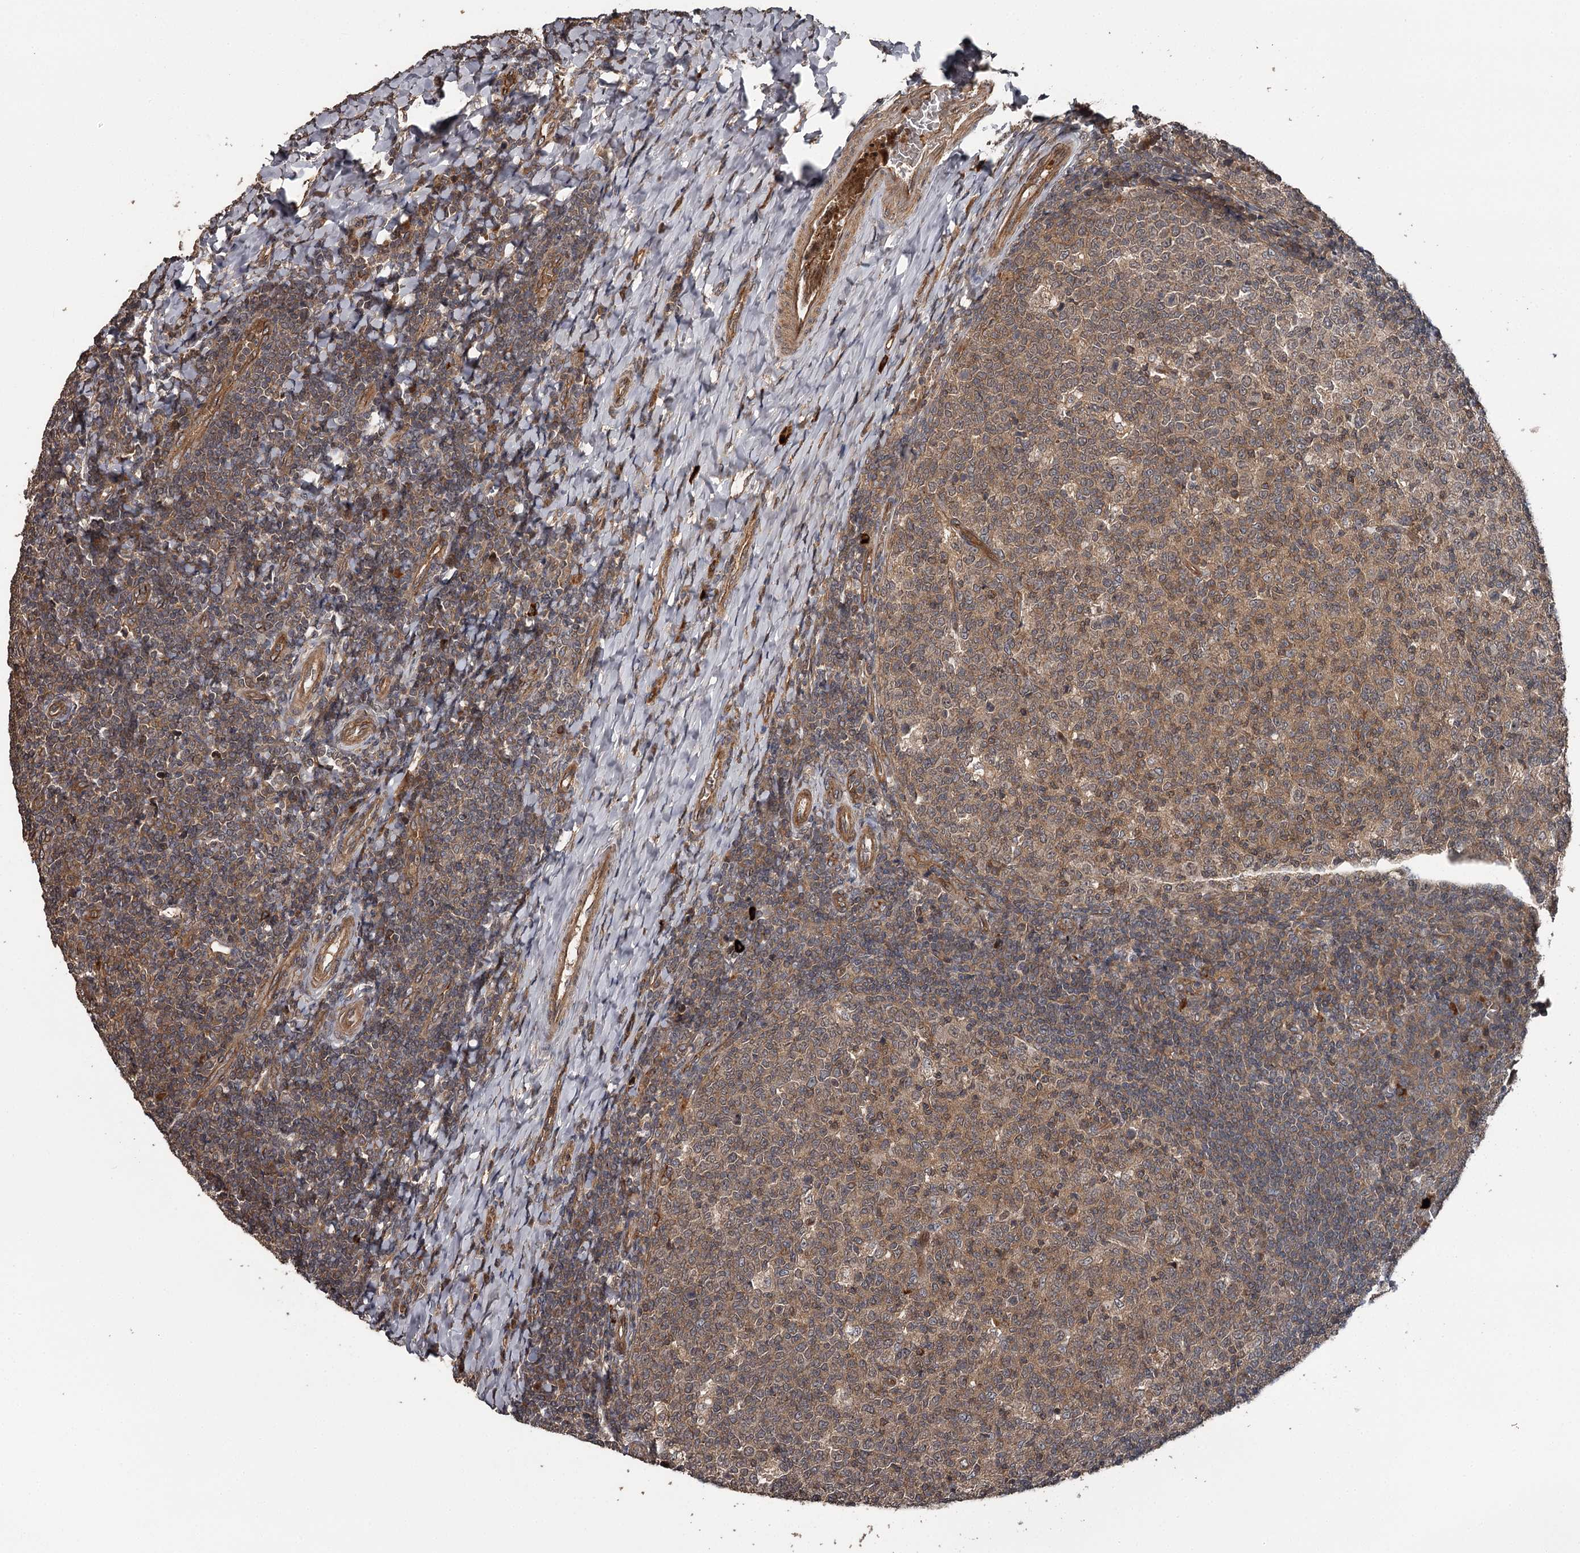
{"staining": {"intensity": "strong", "quantity": ">75%", "location": "cytoplasmic/membranous"}, "tissue": "tonsil", "cell_type": "Germinal center cells", "image_type": "normal", "snomed": [{"axis": "morphology", "description": "Normal tissue, NOS"}, {"axis": "topography", "description": "Tonsil"}], "caption": "Strong cytoplasmic/membranous staining is identified in about >75% of germinal center cells in benign tonsil.", "gene": "RAB21", "patient": {"sex": "female", "age": 19}}